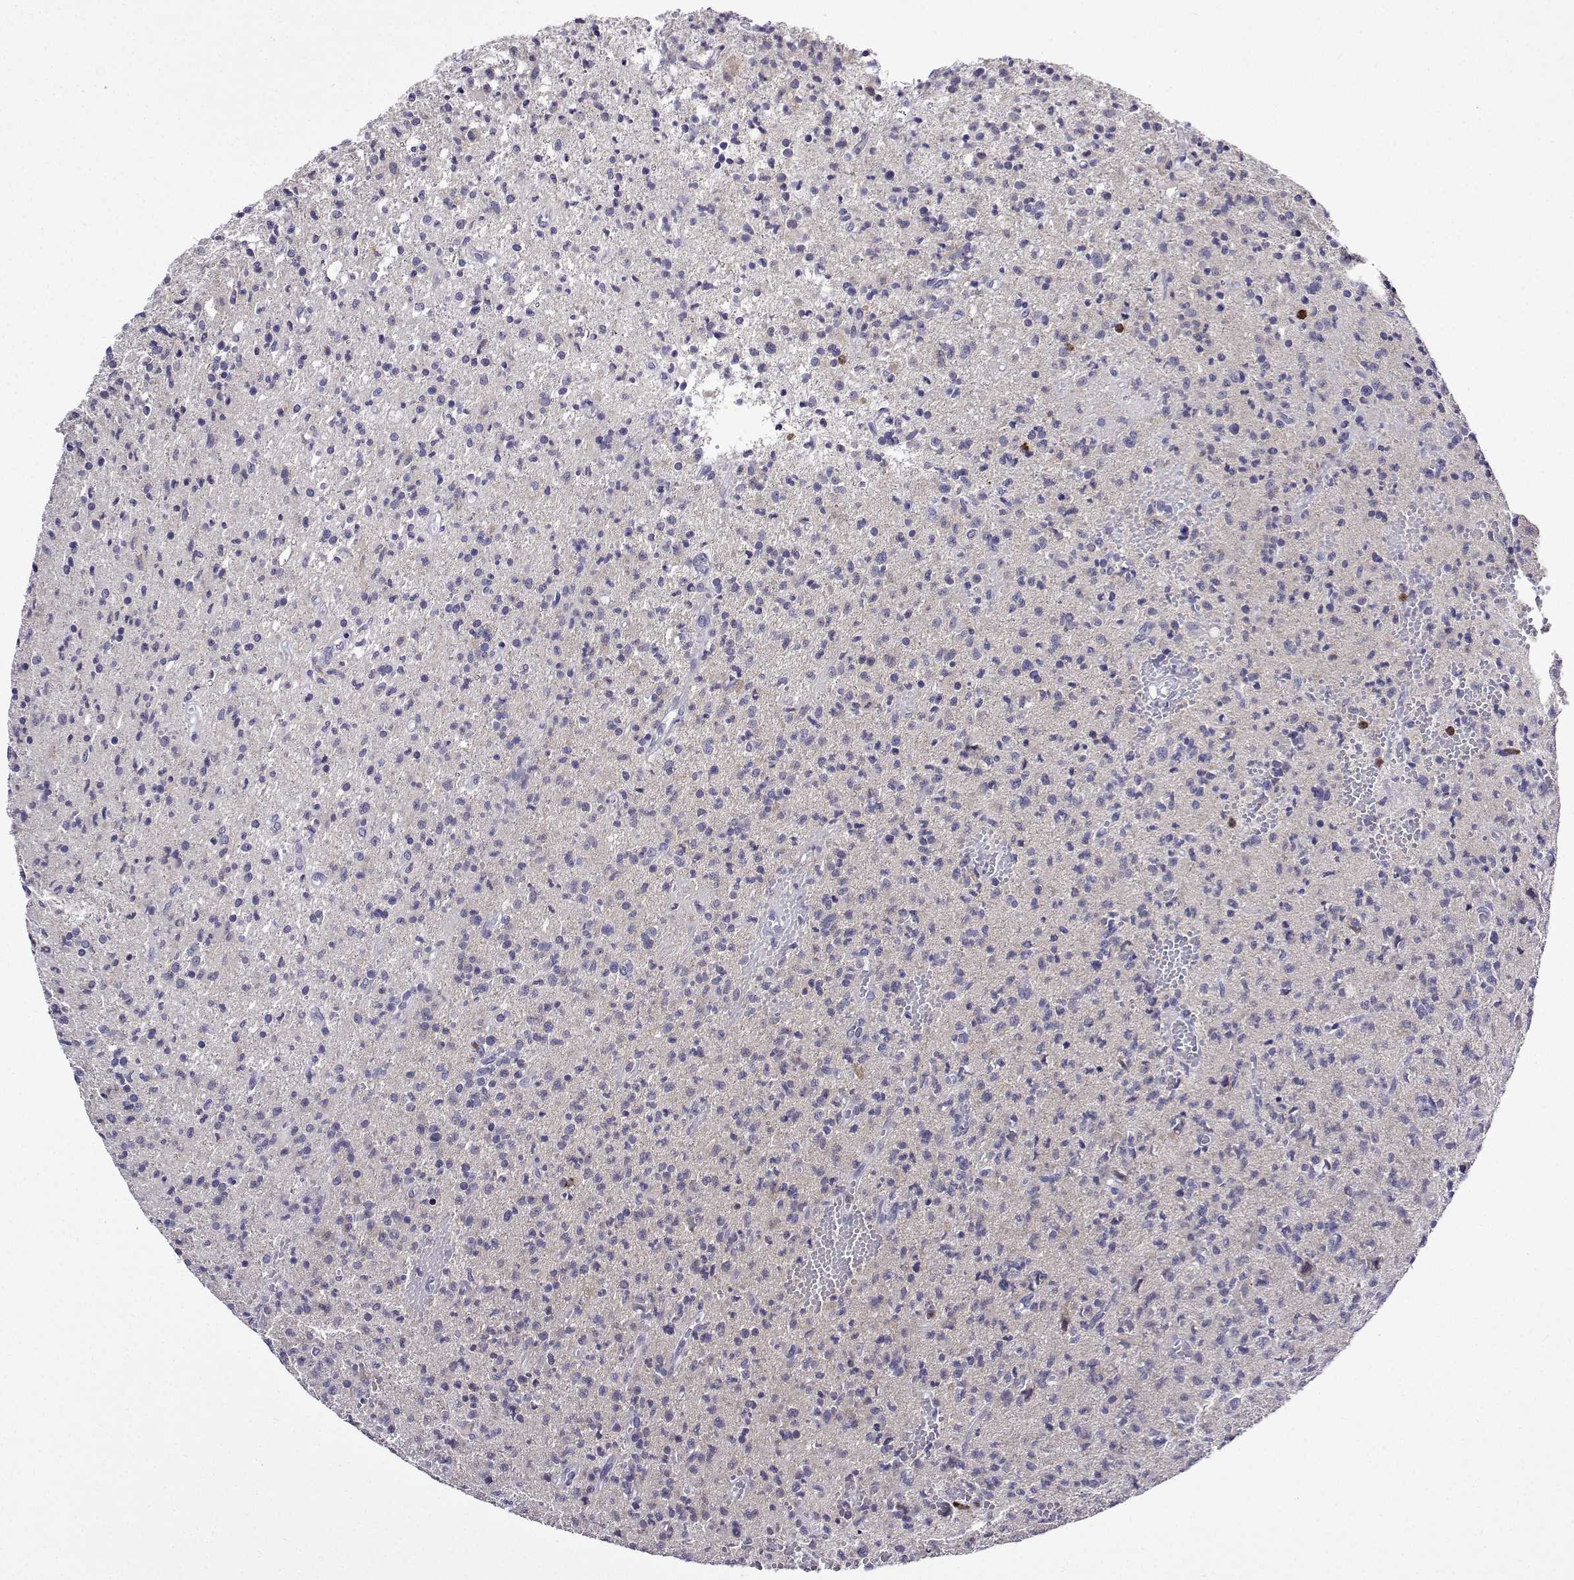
{"staining": {"intensity": "negative", "quantity": "none", "location": "none"}, "tissue": "glioma", "cell_type": "Tumor cells", "image_type": "cancer", "snomed": [{"axis": "morphology", "description": "Glioma, malignant, Low grade"}, {"axis": "topography", "description": "Brain"}], "caption": "Tumor cells are negative for protein expression in human malignant glioma (low-grade). (DAB (3,3'-diaminobenzidine) immunohistochemistry, high magnification).", "gene": "SULT2A1", "patient": {"sex": "male", "age": 64}}